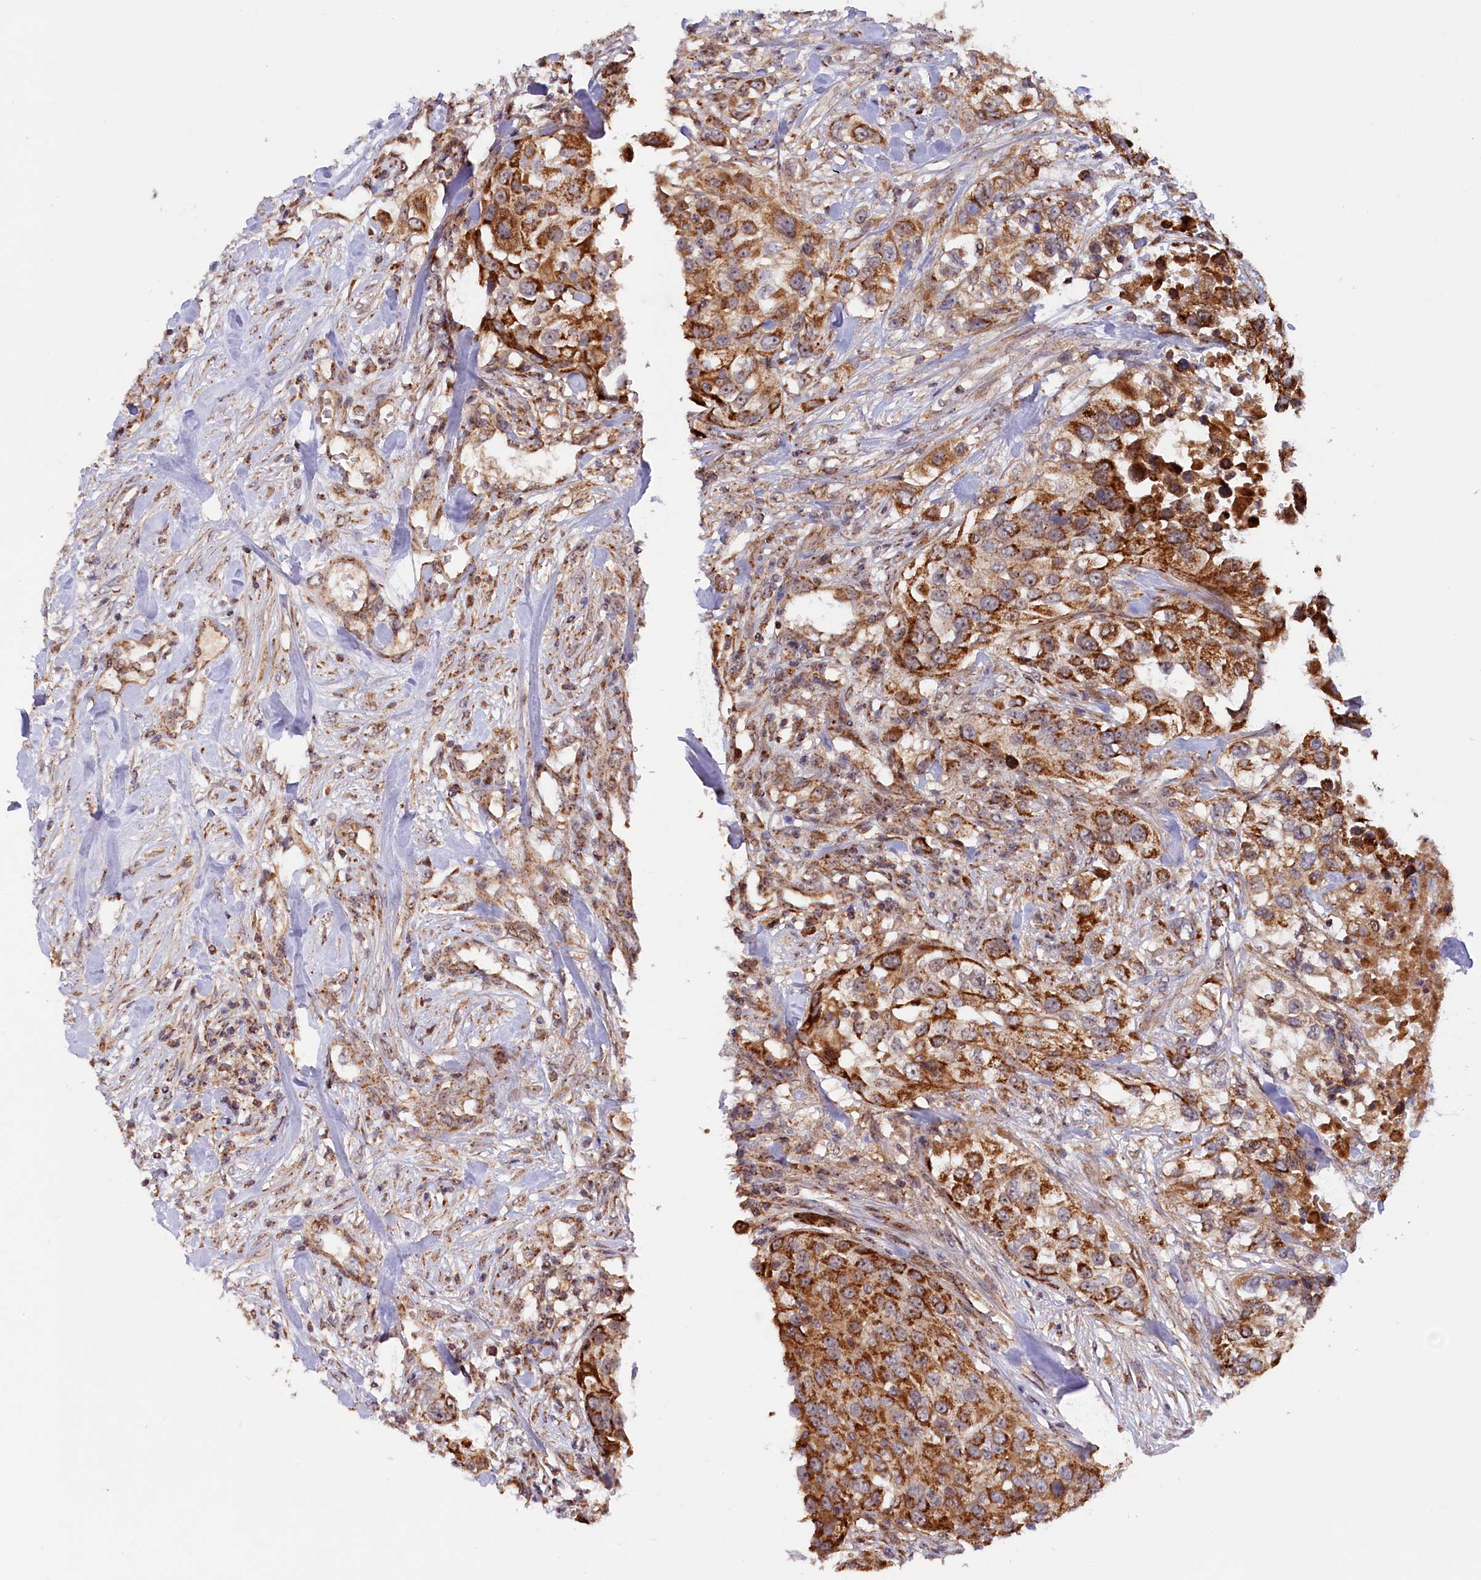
{"staining": {"intensity": "strong", "quantity": ">75%", "location": "cytoplasmic/membranous"}, "tissue": "urothelial cancer", "cell_type": "Tumor cells", "image_type": "cancer", "snomed": [{"axis": "morphology", "description": "Urothelial carcinoma, High grade"}, {"axis": "topography", "description": "Urinary bladder"}], "caption": "This histopathology image reveals immunohistochemistry (IHC) staining of human high-grade urothelial carcinoma, with high strong cytoplasmic/membranous staining in approximately >75% of tumor cells.", "gene": "DUS3L", "patient": {"sex": "female", "age": 80}}